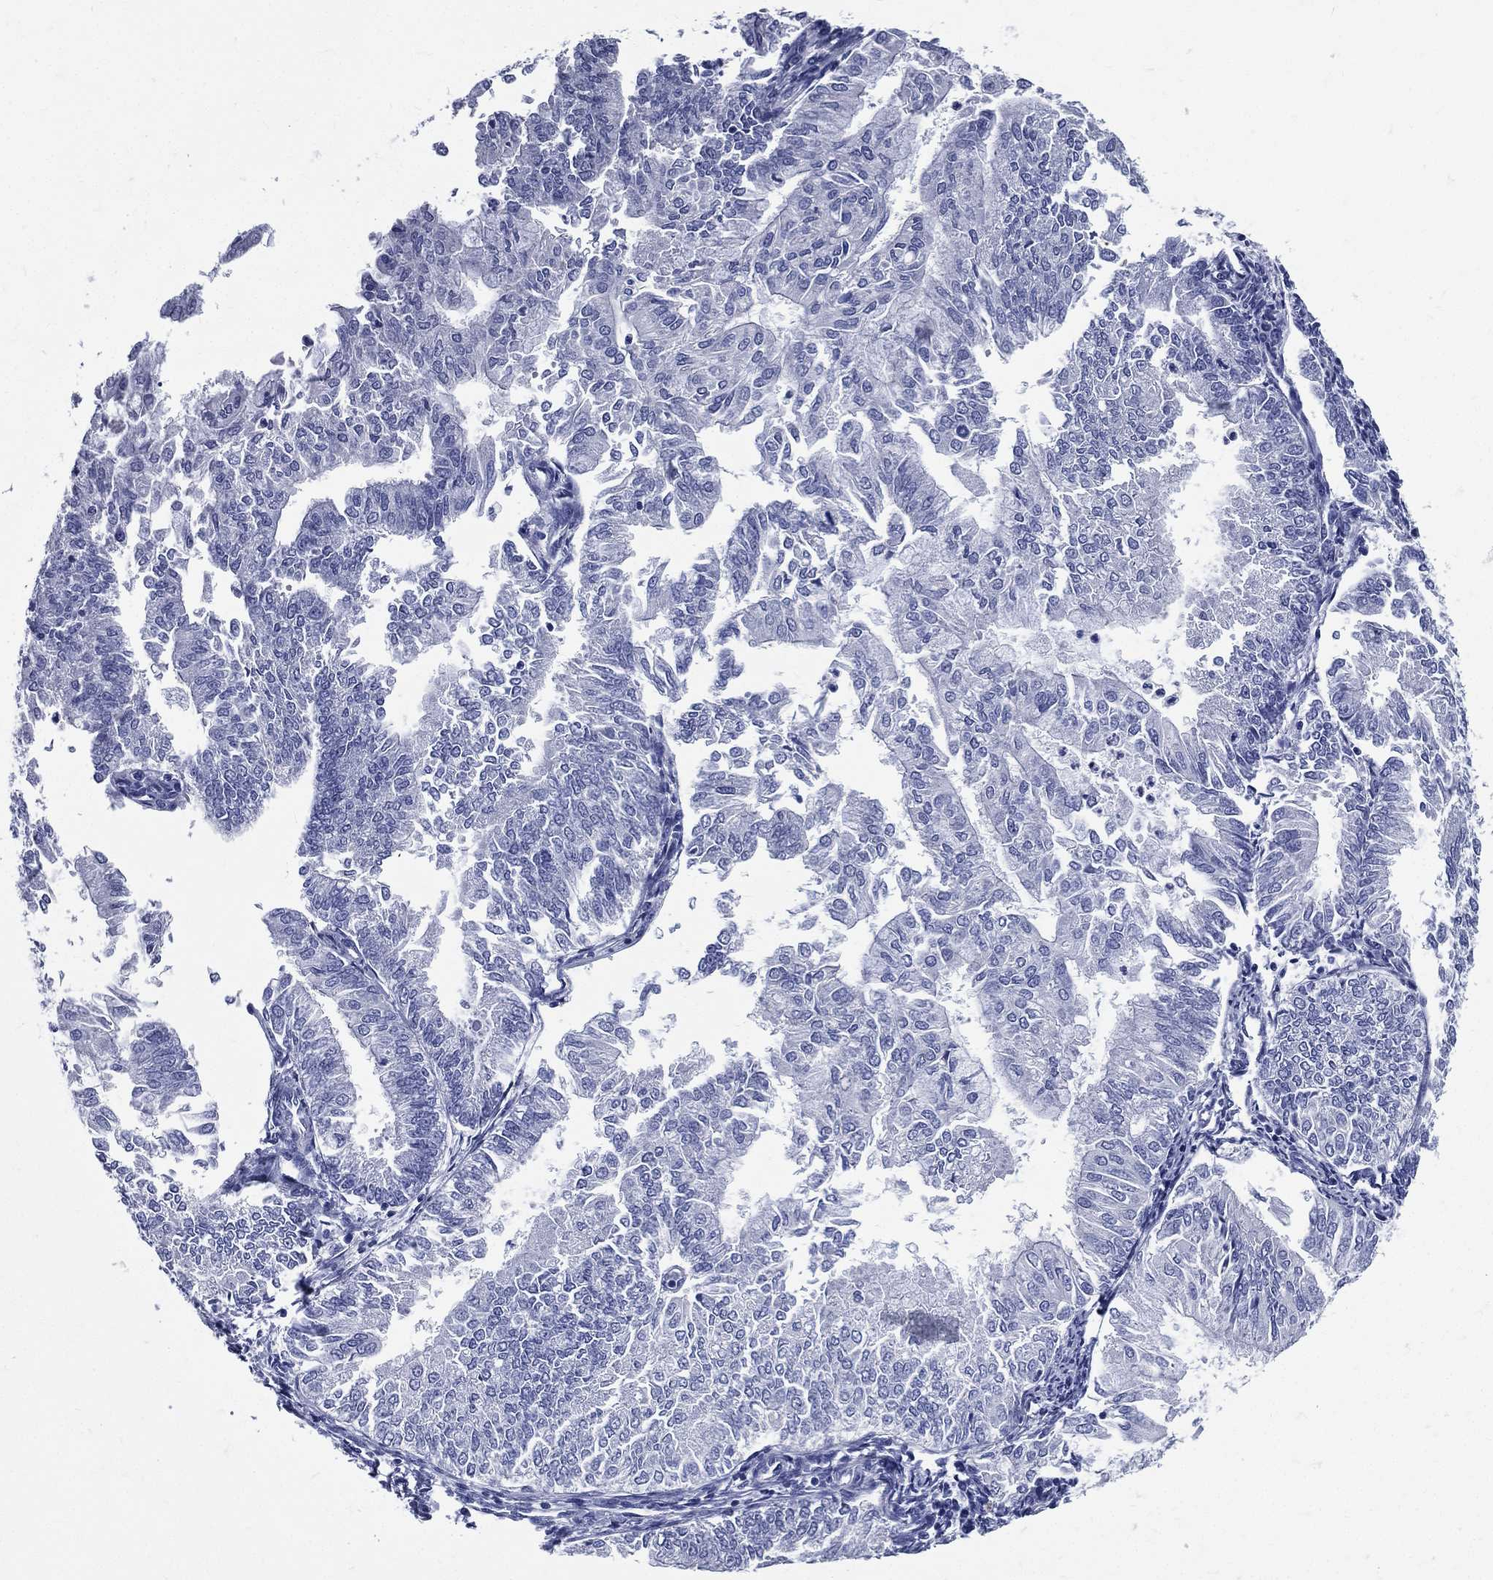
{"staining": {"intensity": "negative", "quantity": "none", "location": "none"}, "tissue": "endometrial cancer", "cell_type": "Tumor cells", "image_type": "cancer", "snomed": [{"axis": "morphology", "description": "Adenocarcinoma, NOS"}, {"axis": "topography", "description": "Endometrium"}], "caption": "There is no significant positivity in tumor cells of endometrial cancer (adenocarcinoma).", "gene": "DPYS", "patient": {"sex": "female", "age": 59}}